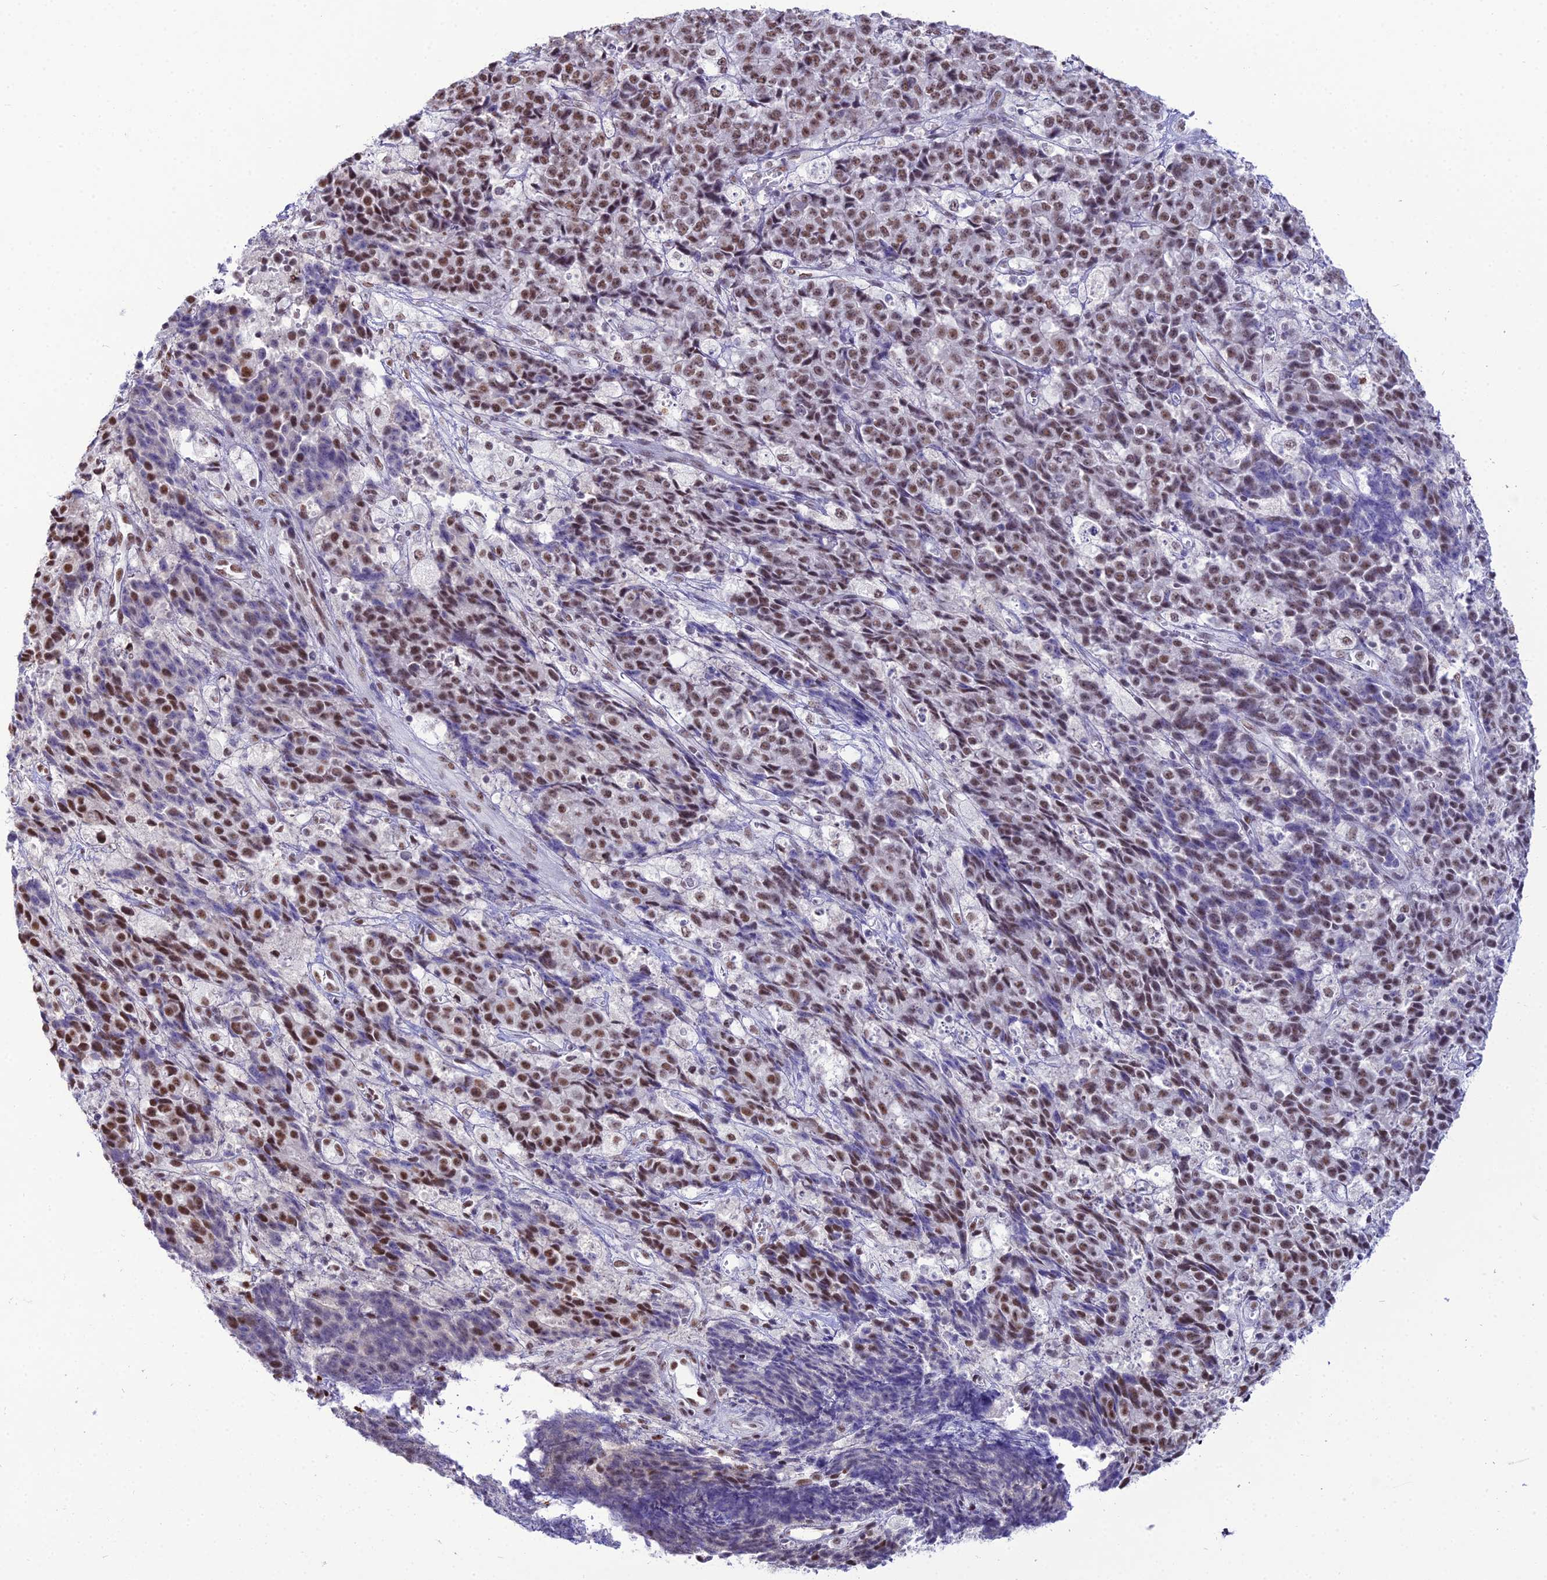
{"staining": {"intensity": "moderate", "quantity": "25%-75%", "location": "nuclear"}, "tissue": "ovarian cancer", "cell_type": "Tumor cells", "image_type": "cancer", "snomed": [{"axis": "morphology", "description": "Carcinoma, endometroid"}, {"axis": "topography", "description": "Ovary"}], "caption": "Protein staining of ovarian cancer (endometroid carcinoma) tissue exhibits moderate nuclear staining in approximately 25%-75% of tumor cells.", "gene": "RBM12", "patient": {"sex": "female", "age": 42}}